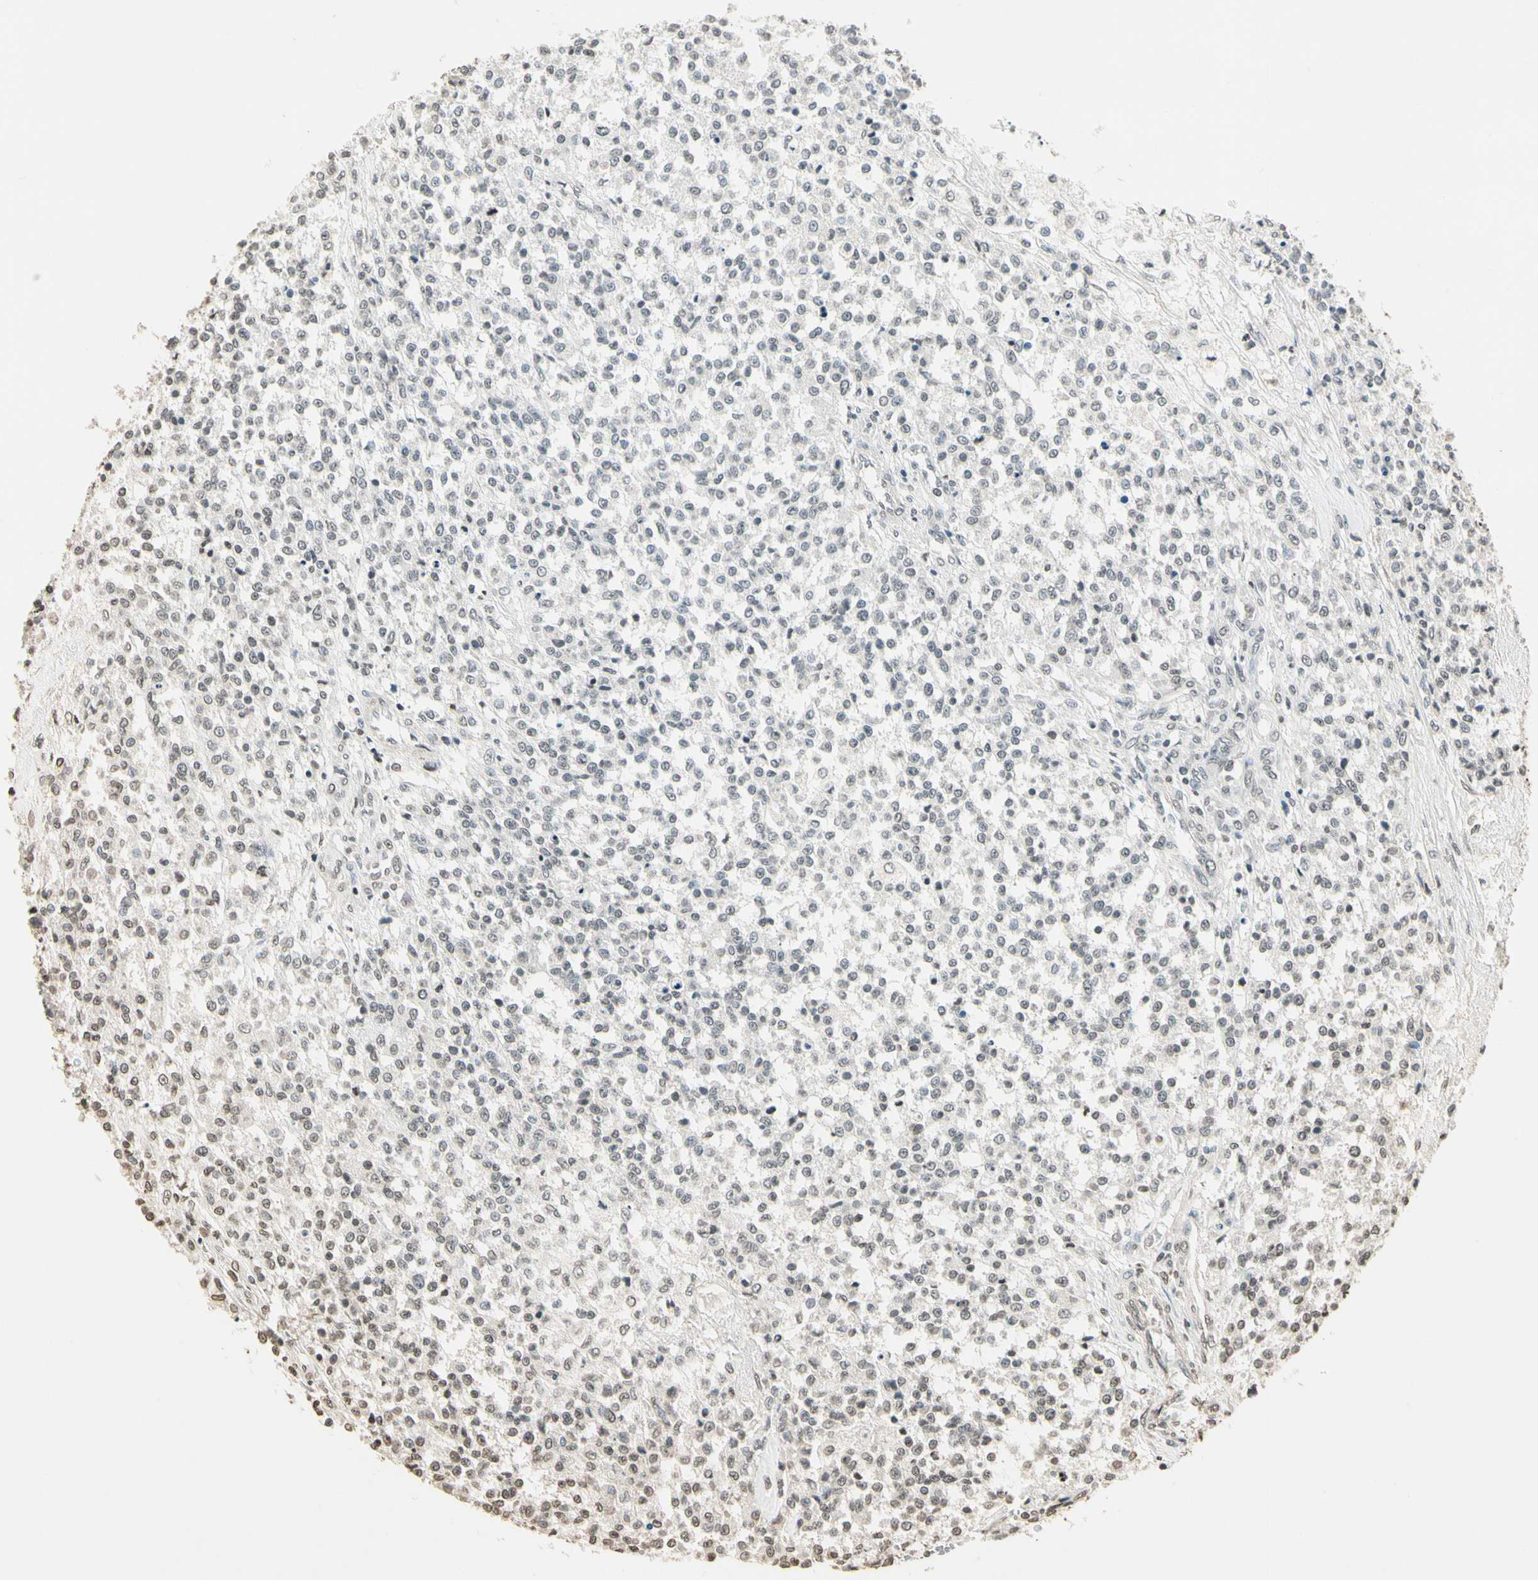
{"staining": {"intensity": "negative", "quantity": "none", "location": "none"}, "tissue": "testis cancer", "cell_type": "Tumor cells", "image_type": "cancer", "snomed": [{"axis": "morphology", "description": "Seminoma, NOS"}, {"axis": "topography", "description": "Testis"}], "caption": "Testis cancer (seminoma) was stained to show a protein in brown. There is no significant staining in tumor cells. The staining was performed using DAB to visualize the protein expression in brown, while the nuclei were stained in blue with hematoxylin (Magnification: 20x).", "gene": "TOP1", "patient": {"sex": "male", "age": 59}}